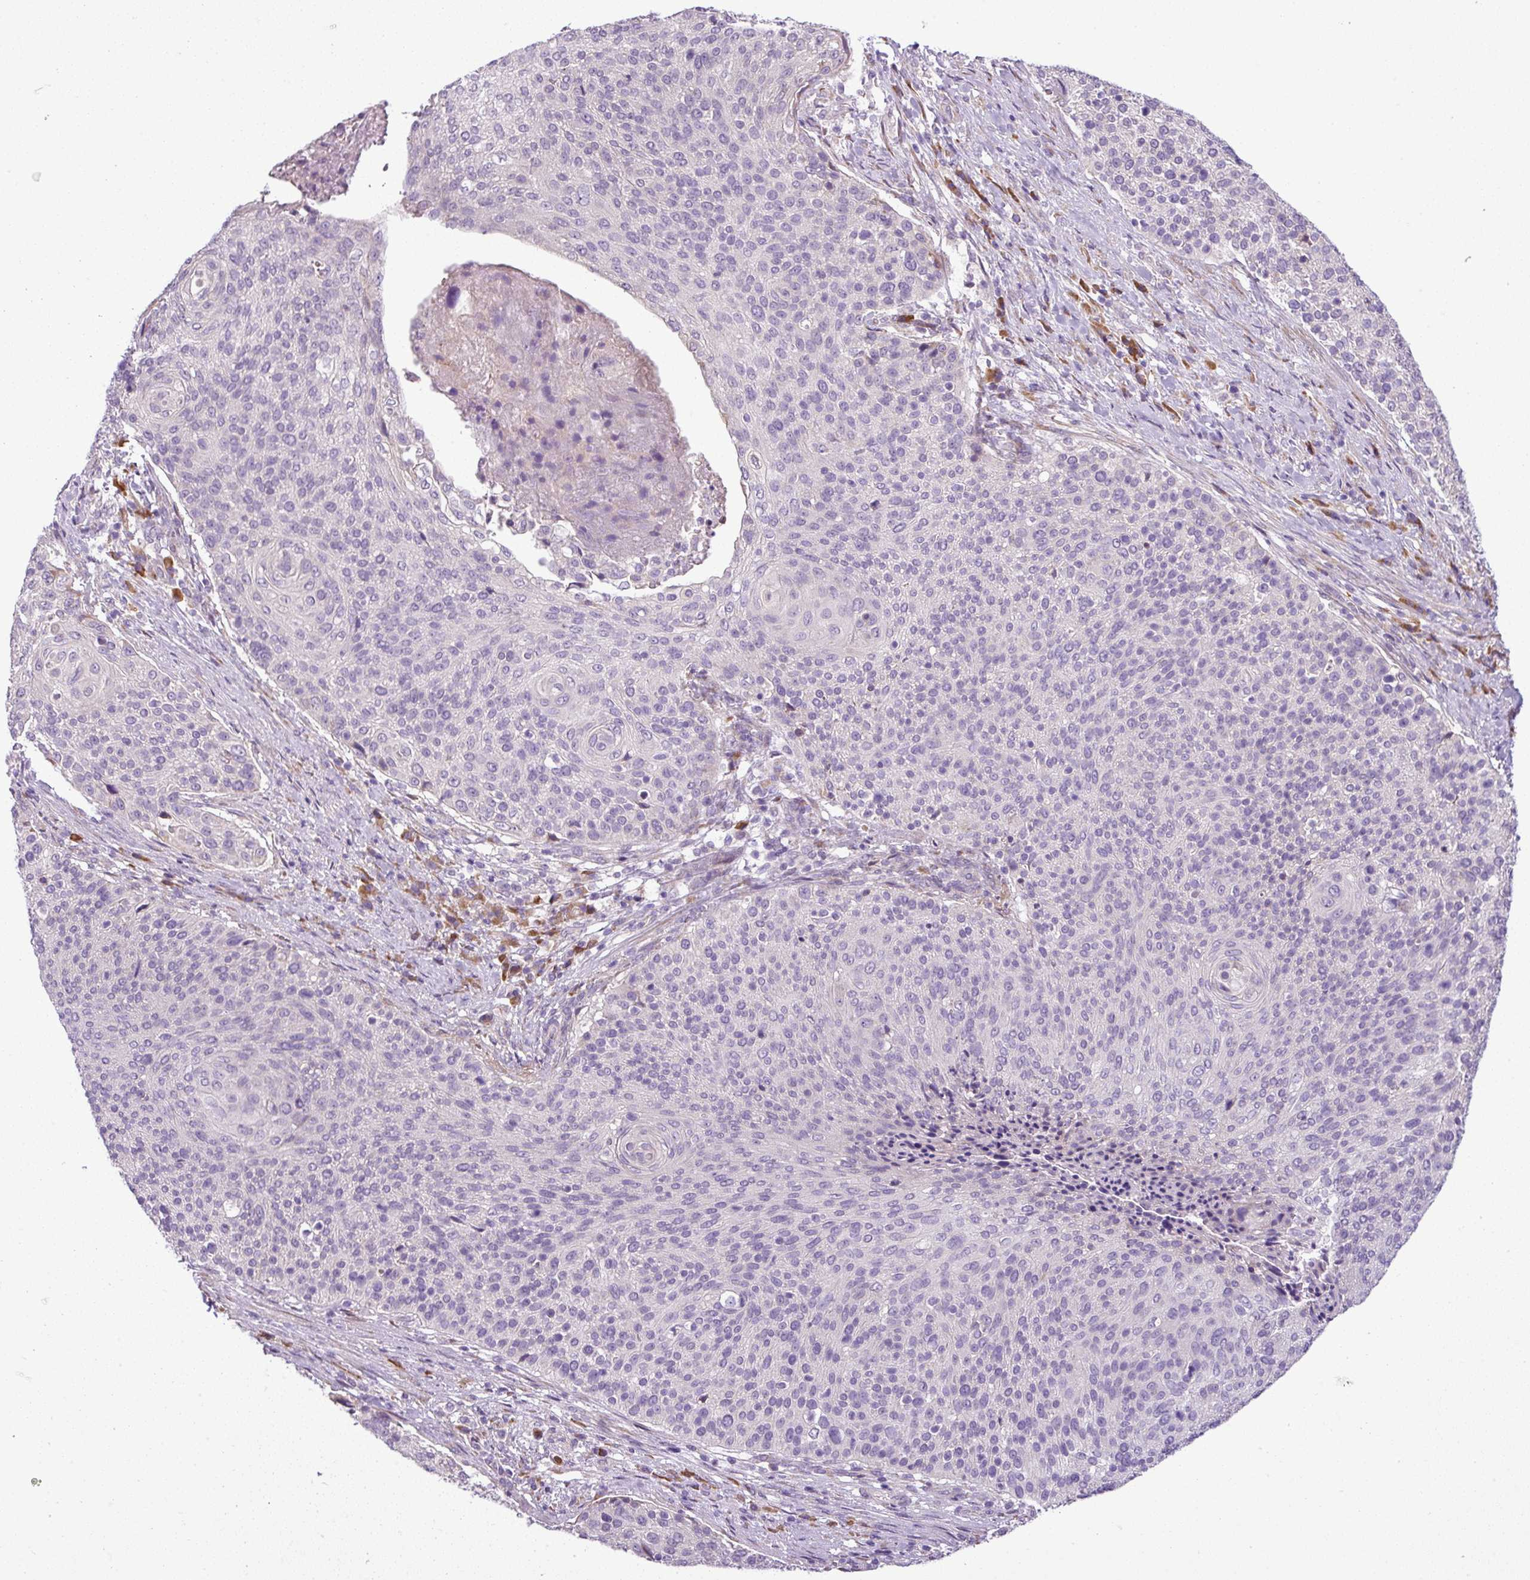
{"staining": {"intensity": "negative", "quantity": "none", "location": "none"}, "tissue": "cervical cancer", "cell_type": "Tumor cells", "image_type": "cancer", "snomed": [{"axis": "morphology", "description": "Squamous cell carcinoma, NOS"}, {"axis": "topography", "description": "Cervix"}], "caption": "A high-resolution photomicrograph shows IHC staining of squamous cell carcinoma (cervical), which reveals no significant positivity in tumor cells. (Brightfield microscopy of DAB immunohistochemistry (IHC) at high magnification).", "gene": "MOCS3", "patient": {"sex": "female", "age": 31}}